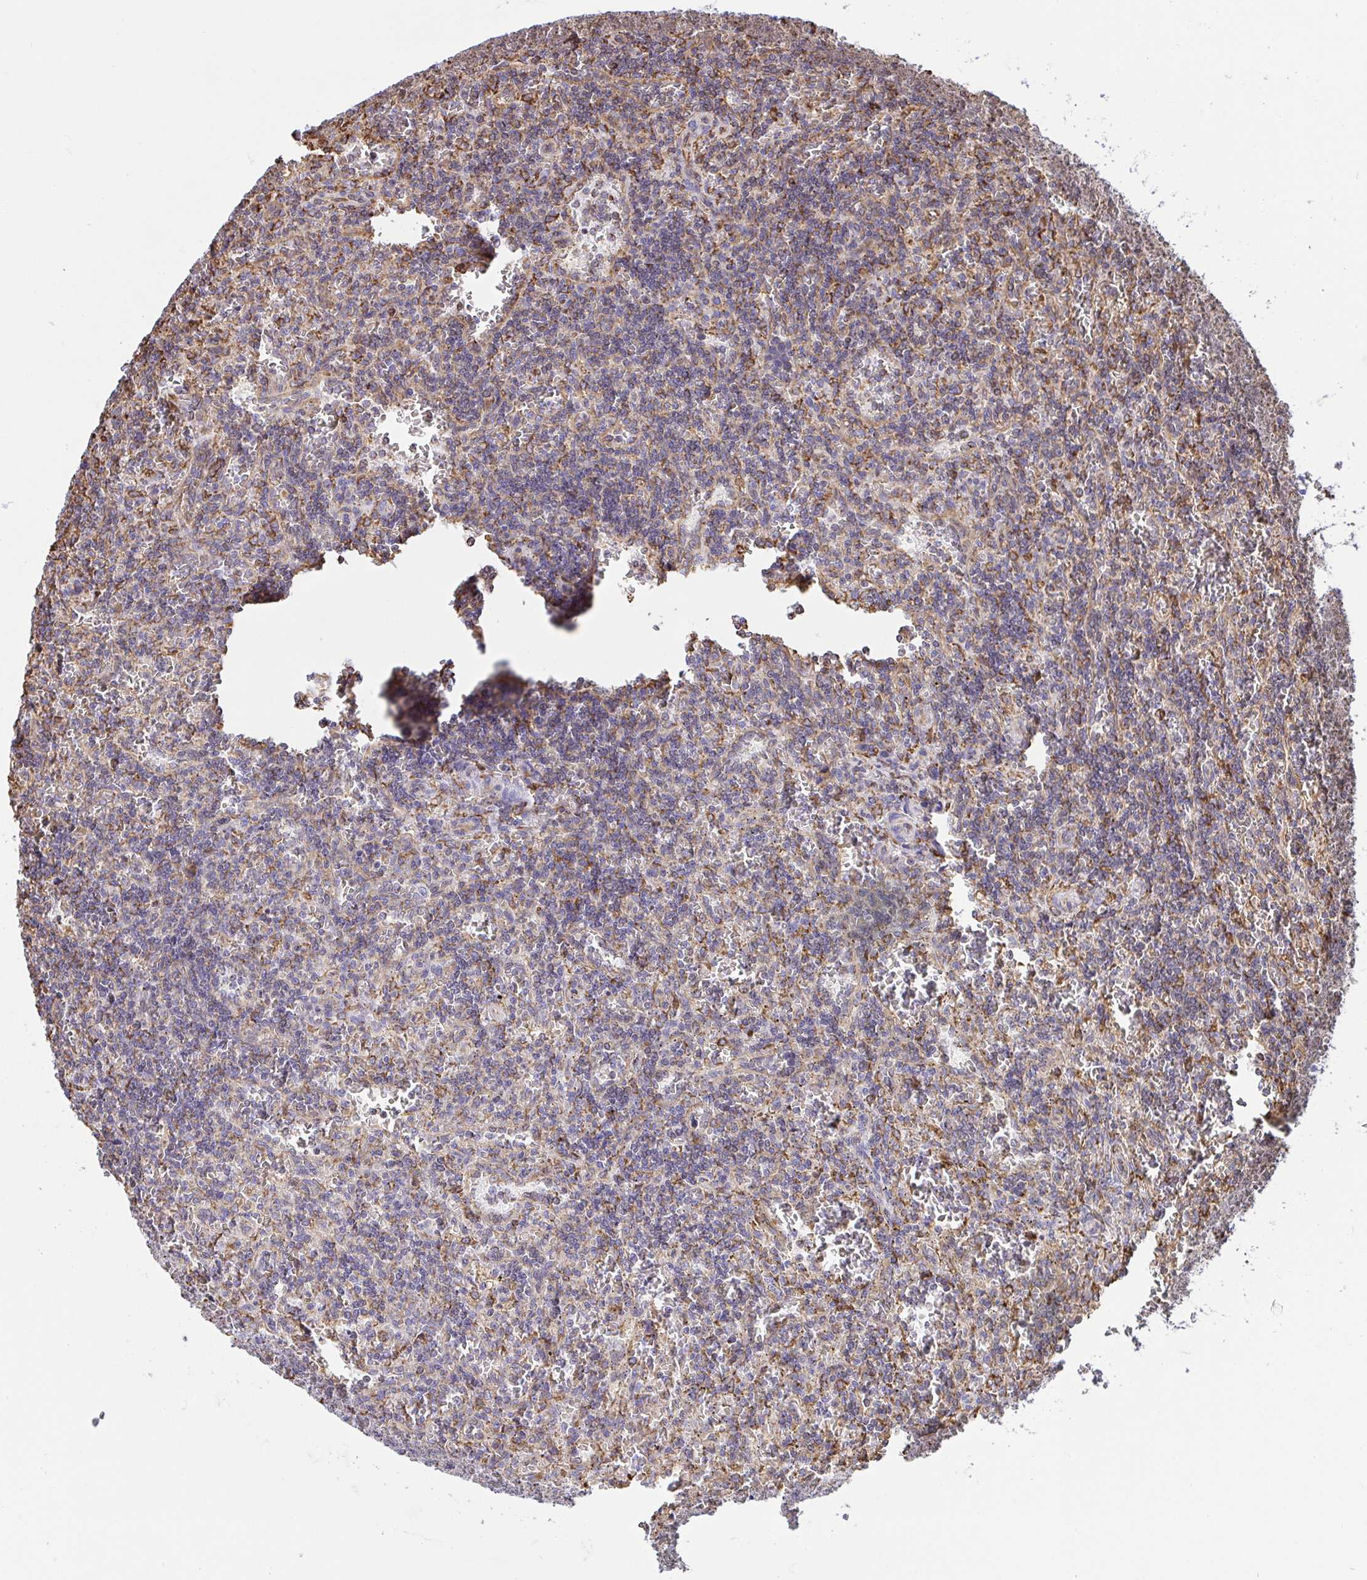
{"staining": {"intensity": "negative", "quantity": "none", "location": "none"}, "tissue": "lymphoma", "cell_type": "Tumor cells", "image_type": "cancer", "snomed": [{"axis": "morphology", "description": "Malignant lymphoma, non-Hodgkin's type, Low grade"}, {"axis": "topography", "description": "Spleen"}], "caption": "This histopathology image is of lymphoma stained with immunohistochemistry (IHC) to label a protein in brown with the nuclei are counter-stained blue. There is no positivity in tumor cells. (Immunohistochemistry (ihc), brightfield microscopy, high magnification).", "gene": "CLGN", "patient": {"sex": "male", "age": 73}}